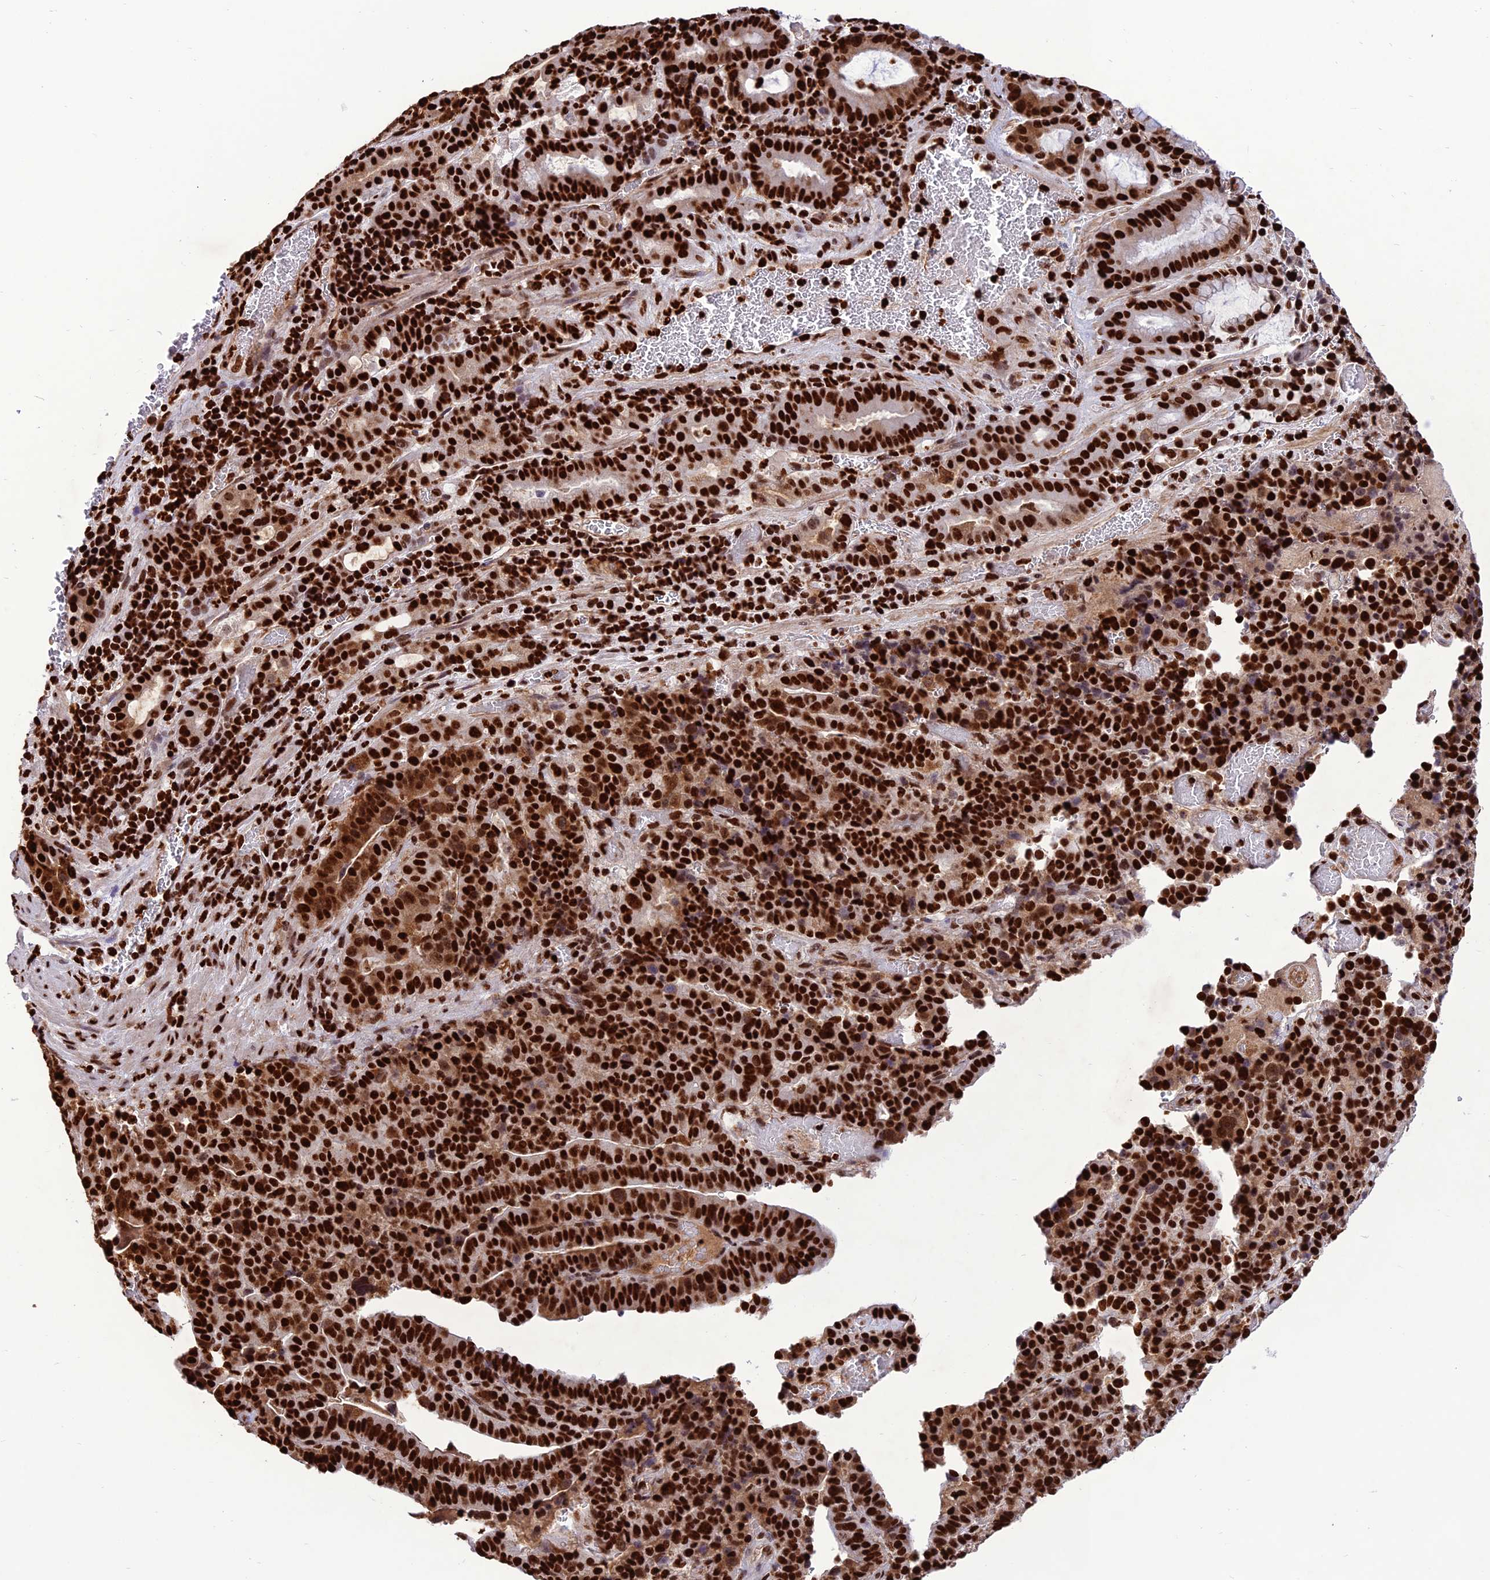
{"staining": {"intensity": "strong", "quantity": ">75%", "location": "nuclear"}, "tissue": "stomach cancer", "cell_type": "Tumor cells", "image_type": "cancer", "snomed": [{"axis": "morphology", "description": "Adenocarcinoma, NOS"}, {"axis": "topography", "description": "Stomach"}], "caption": "Protein analysis of adenocarcinoma (stomach) tissue exhibits strong nuclear positivity in approximately >75% of tumor cells.", "gene": "INO80E", "patient": {"sex": "male", "age": 48}}